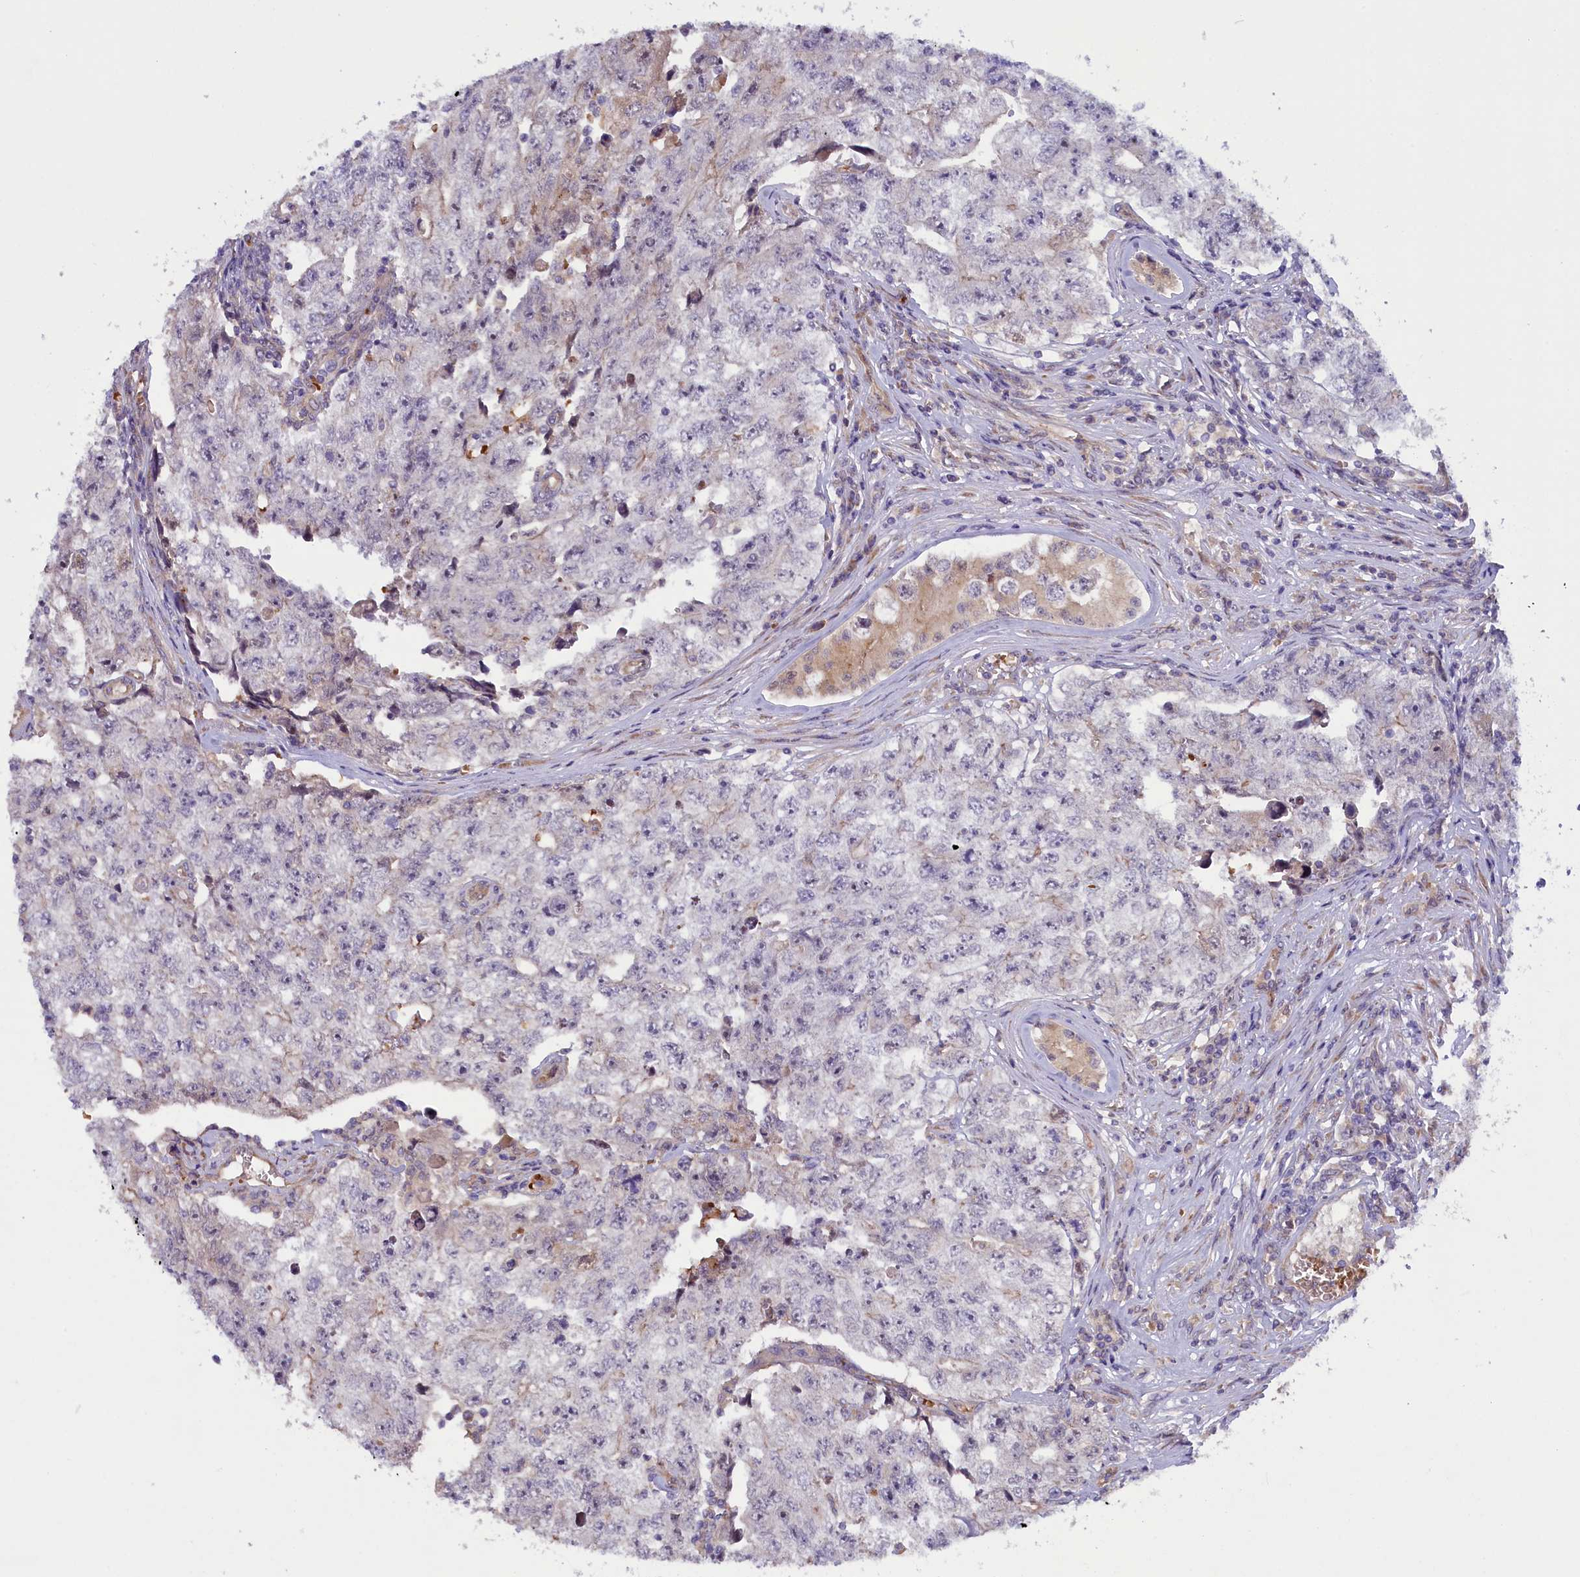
{"staining": {"intensity": "negative", "quantity": "none", "location": "none"}, "tissue": "testis cancer", "cell_type": "Tumor cells", "image_type": "cancer", "snomed": [{"axis": "morphology", "description": "Carcinoma, Embryonal, NOS"}, {"axis": "topography", "description": "Testis"}], "caption": "There is no significant expression in tumor cells of testis cancer.", "gene": "CCDC9B", "patient": {"sex": "male", "age": 17}}